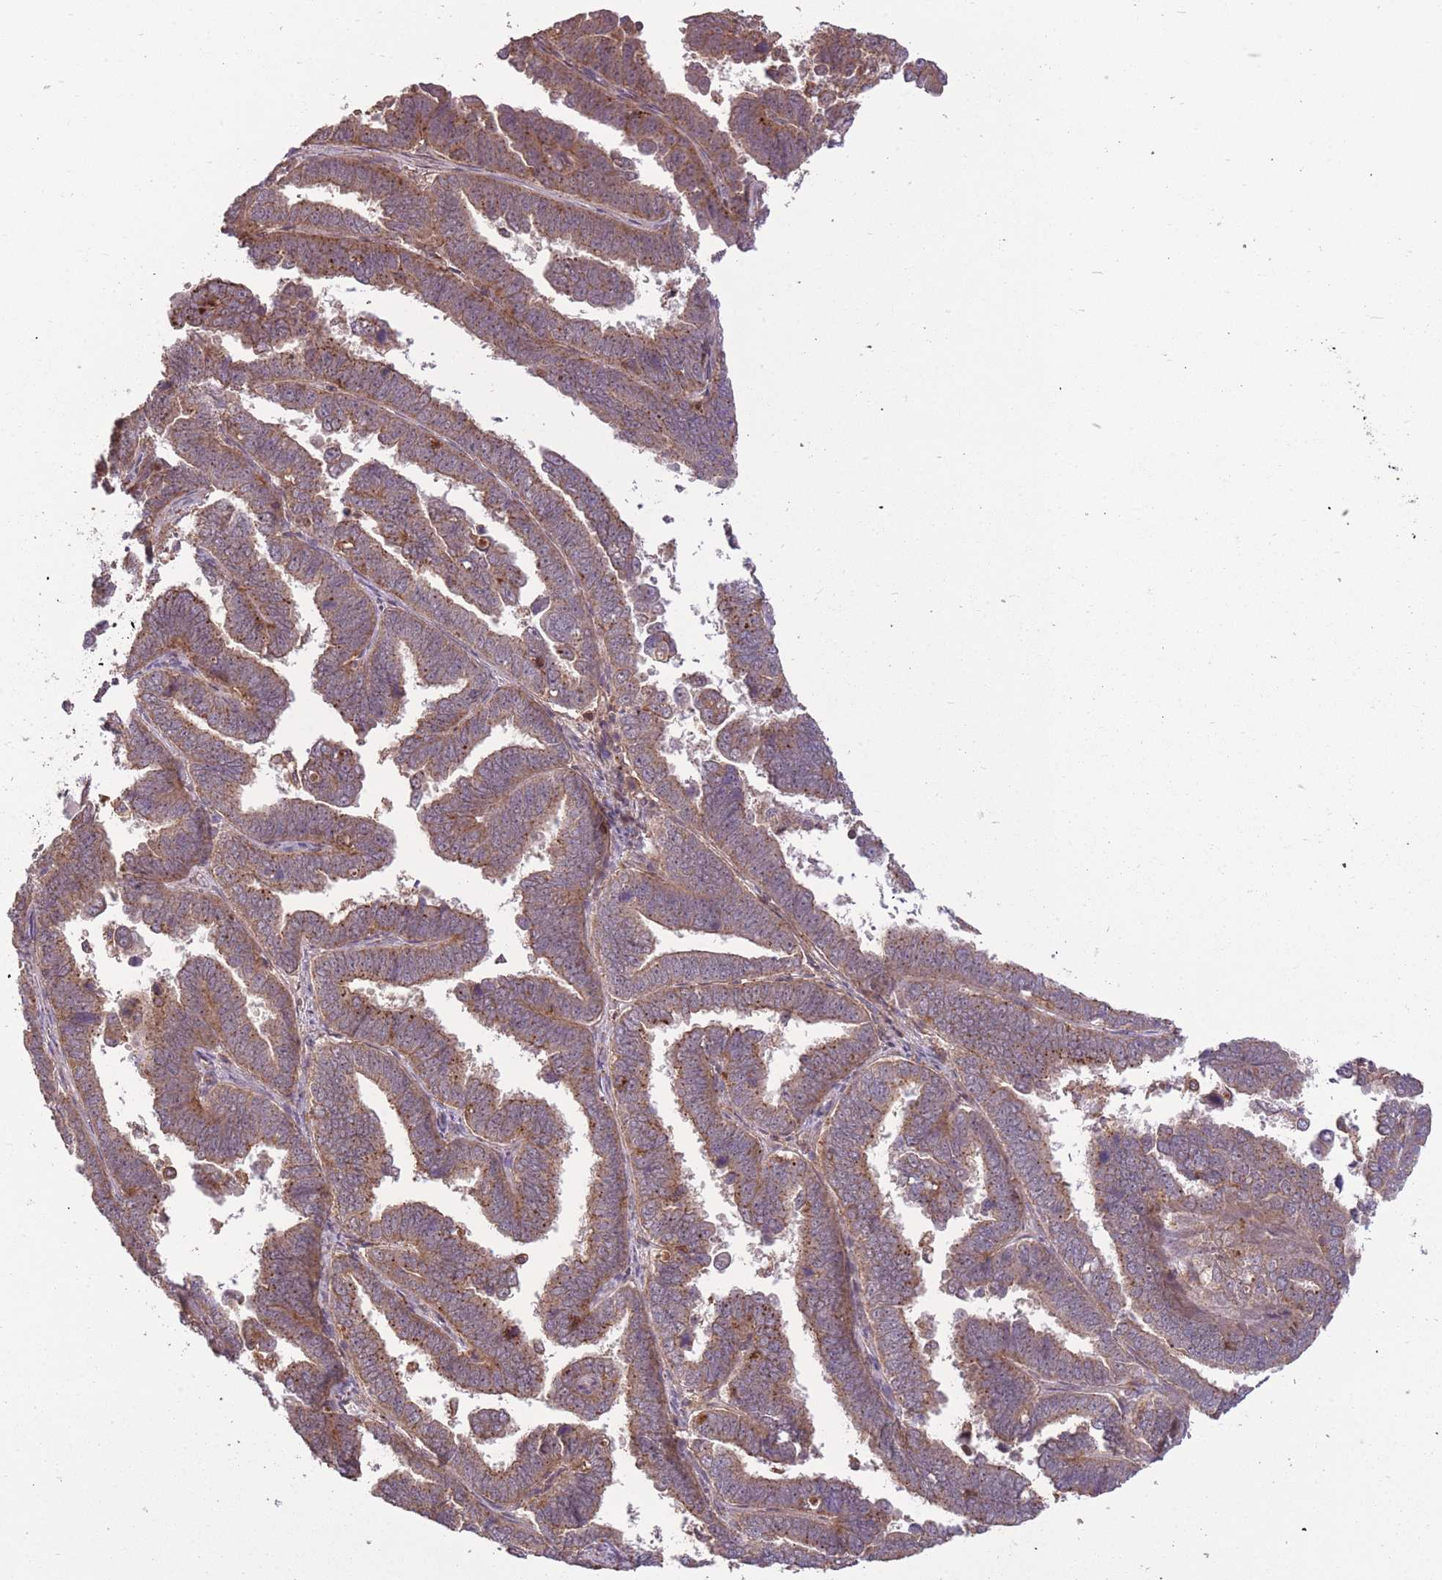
{"staining": {"intensity": "moderate", "quantity": ">75%", "location": "cytoplasmic/membranous"}, "tissue": "endometrial cancer", "cell_type": "Tumor cells", "image_type": "cancer", "snomed": [{"axis": "morphology", "description": "Adenocarcinoma, NOS"}, {"axis": "topography", "description": "Endometrium"}], "caption": "The image reveals a brown stain indicating the presence of a protein in the cytoplasmic/membranous of tumor cells in endometrial cancer (adenocarcinoma).", "gene": "POLR3F", "patient": {"sex": "female", "age": 75}}